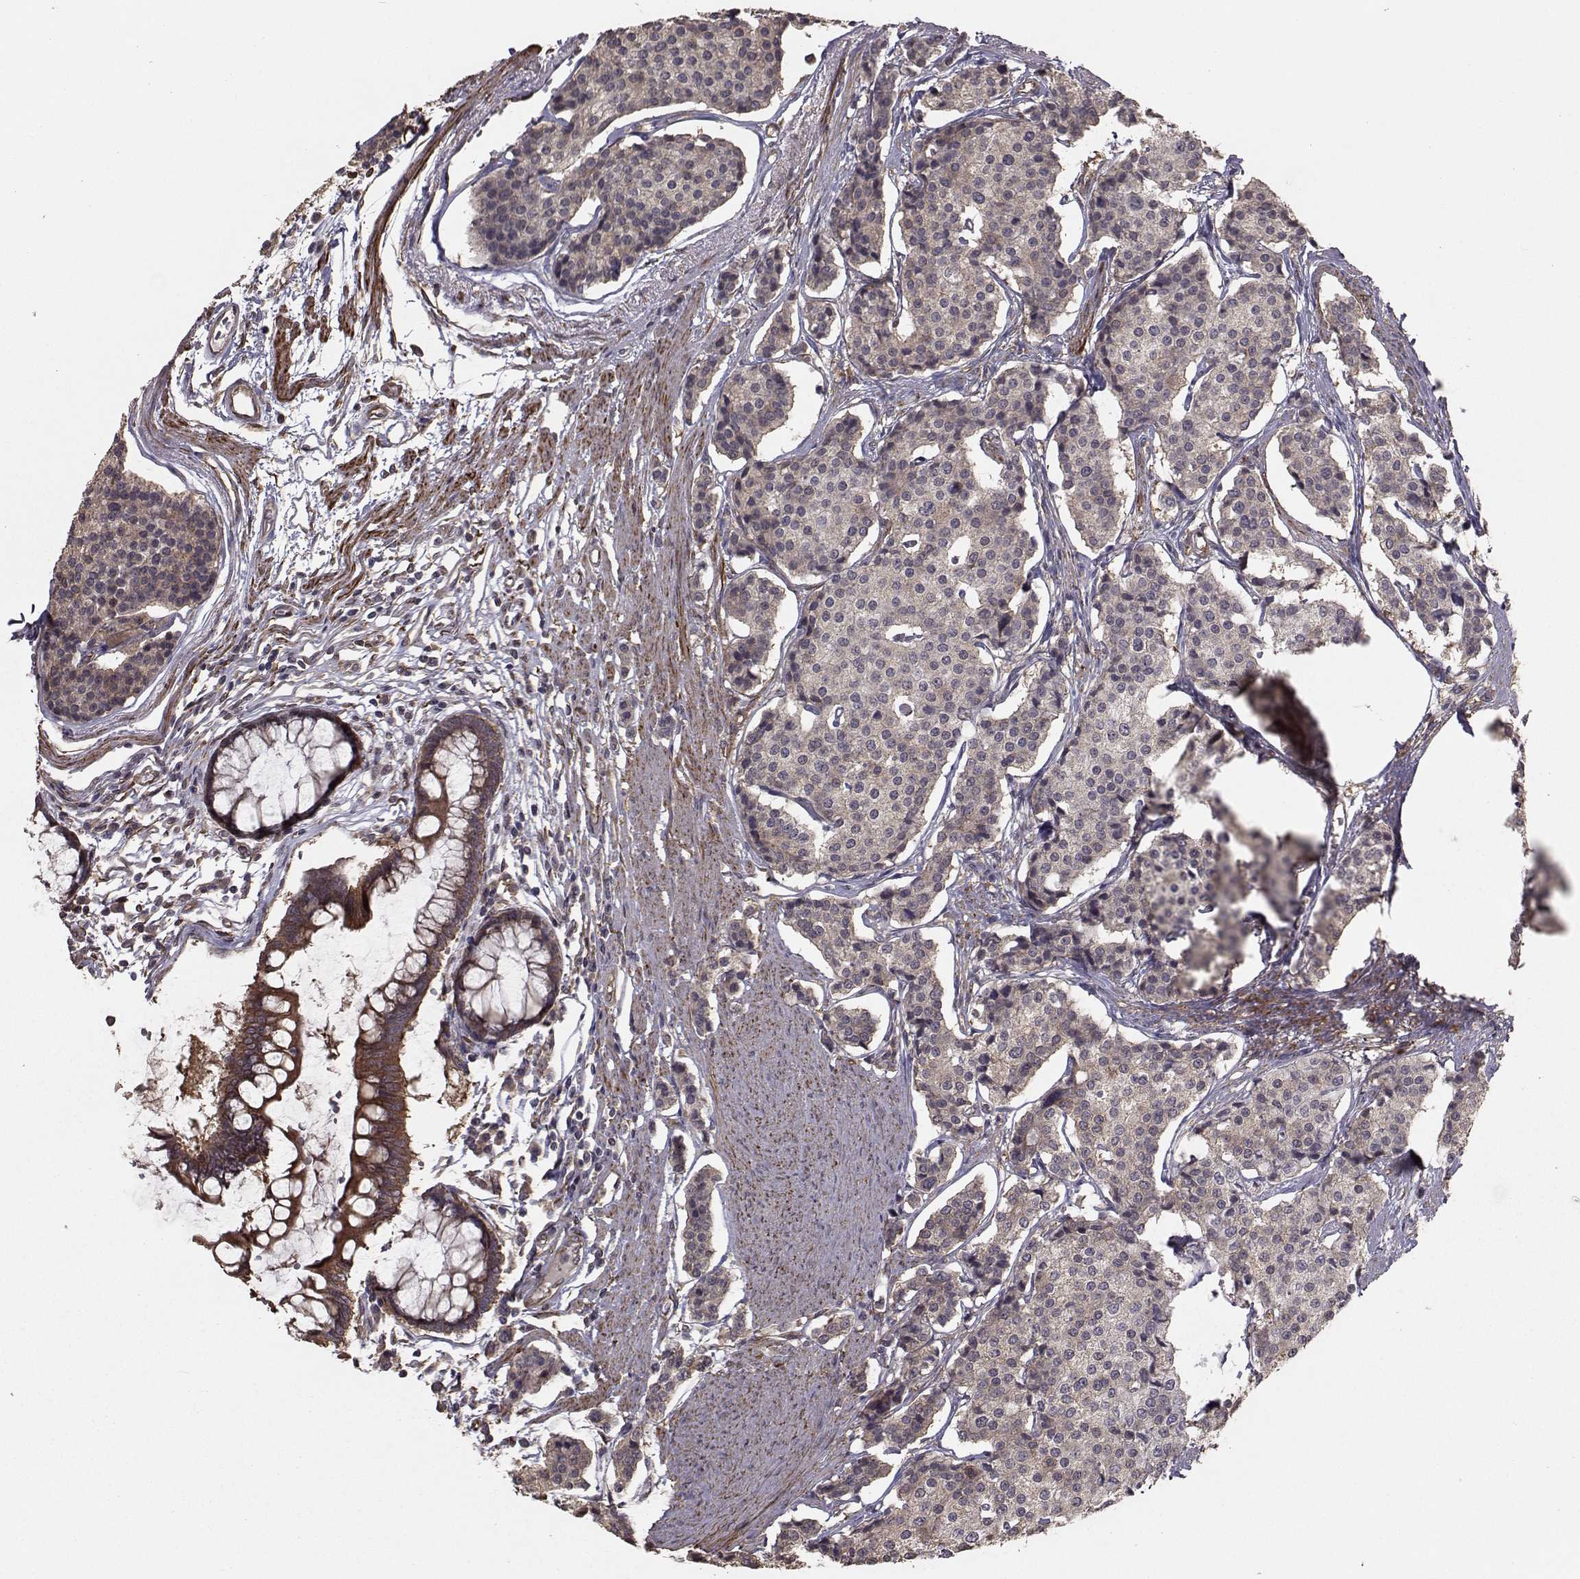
{"staining": {"intensity": "negative", "quantity": "none", "location": "none"}, "tissue": "carcinoid", "cell_type": "Tumor cells", "image_type": "cancer", "snomed": [{"axis": "morphology", "description": "Carcinoid, malignant, NOS"}, {"axis": "topography", "description": "Small intestine"}], "caption": "This is an immunohistochemistry micrograph of human carcinoid. There is no staining in tumor cells.", "gene": "TRIP10", "patient": {"sex": "female", "age": 65}}